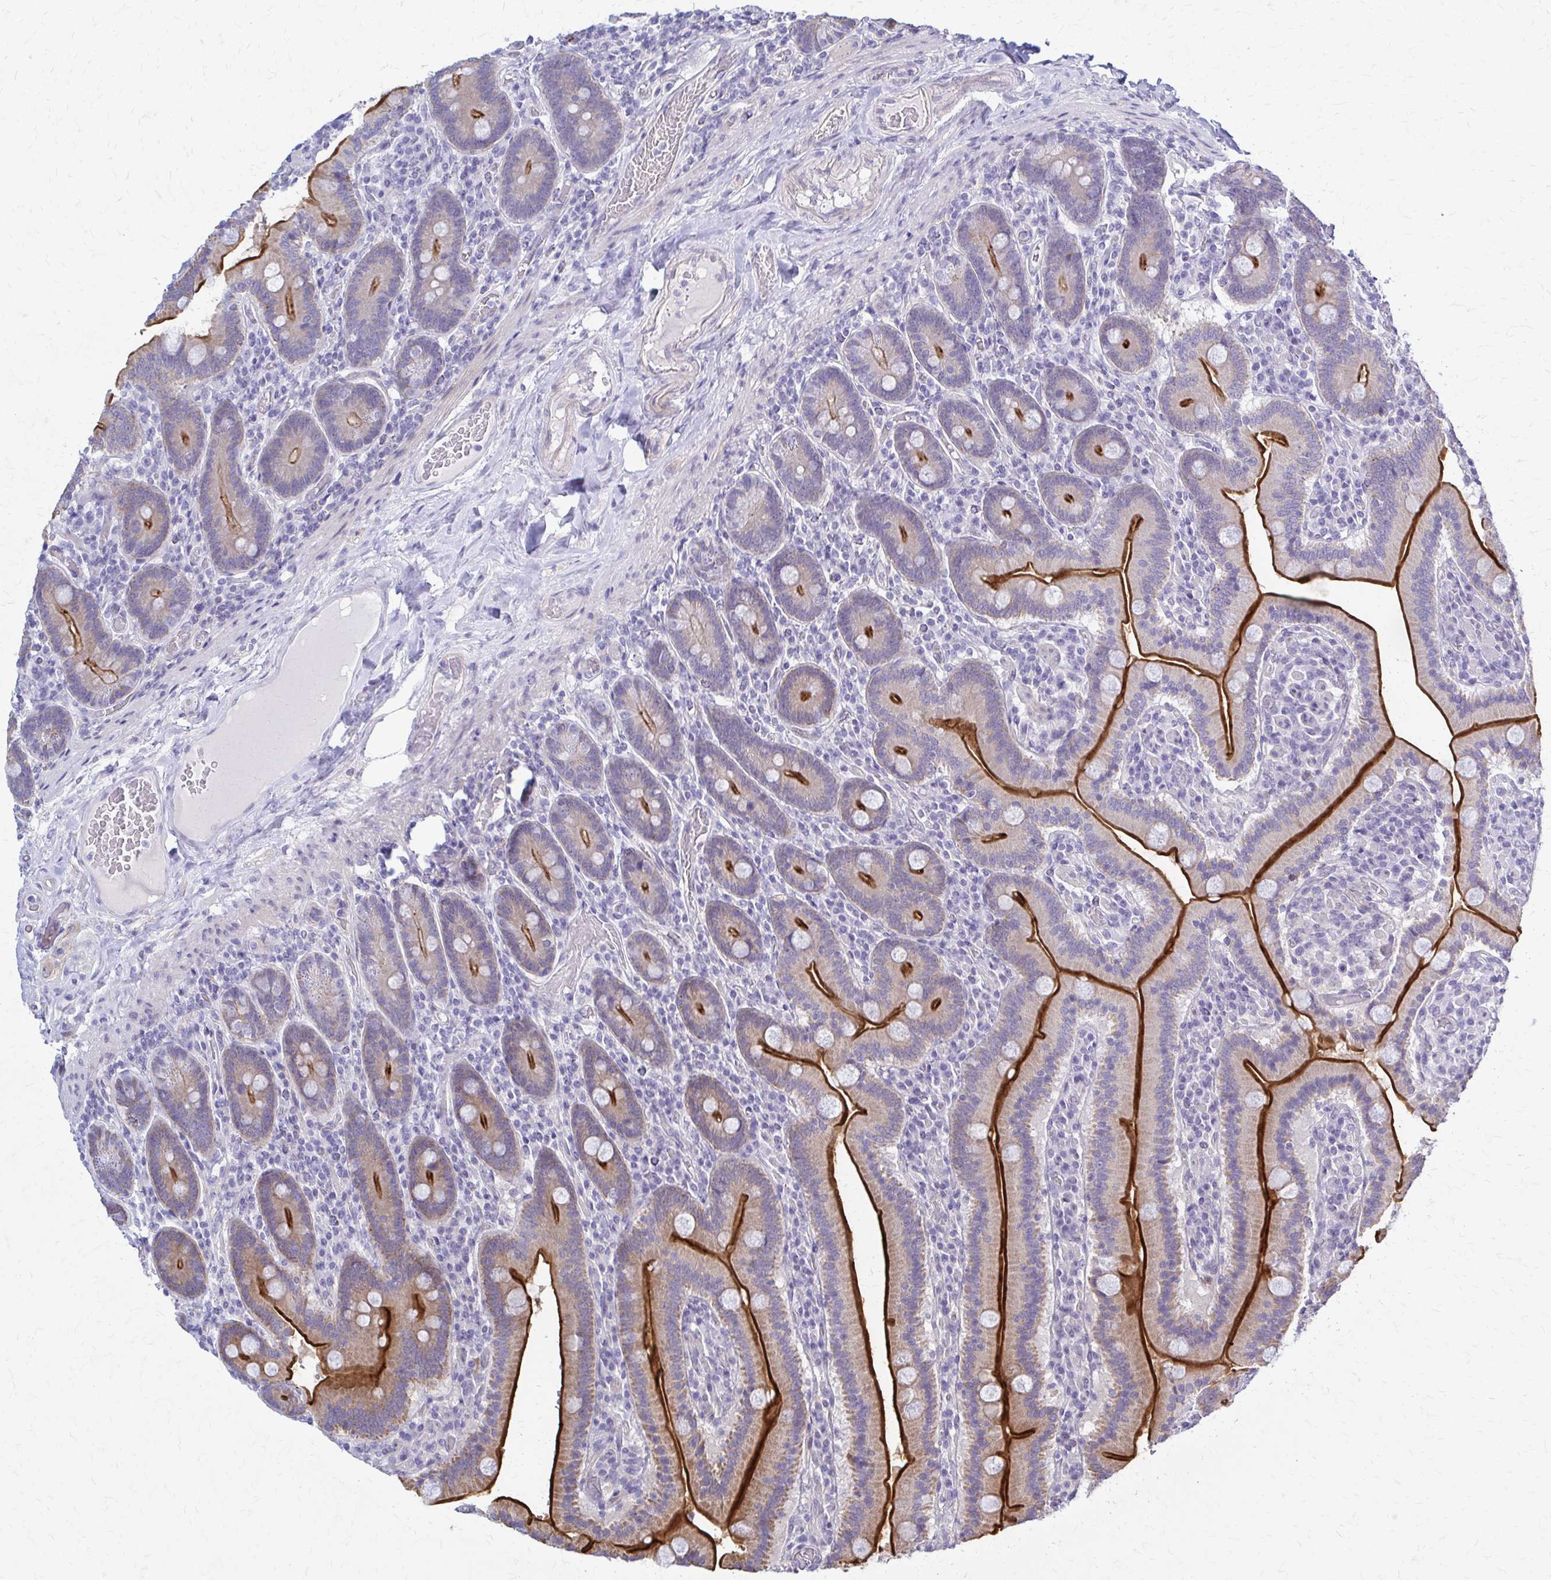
{"staining": {"intensity": "strong", "quantity": "25%-75%", "location": "cytoplasmic/membranous"}, "tissue": "duodenum", "cell_type": "Glandular cells", "image_type": "normal", "snomed": [{"axis": "morphology", "description": "Normal tissue, NOS"}, {"axis": "topography", "description": "Duodenum"}], "caption": "DAB immunohistochemical staining of benign duodenum displays strong cytoplasmic/membranous protein expression in approximately 25%-75% of glandular cells. Nuclei are stained in blue.", "gene": "RHOBTB2", "patient": {"sex": "female", "age": 62}}